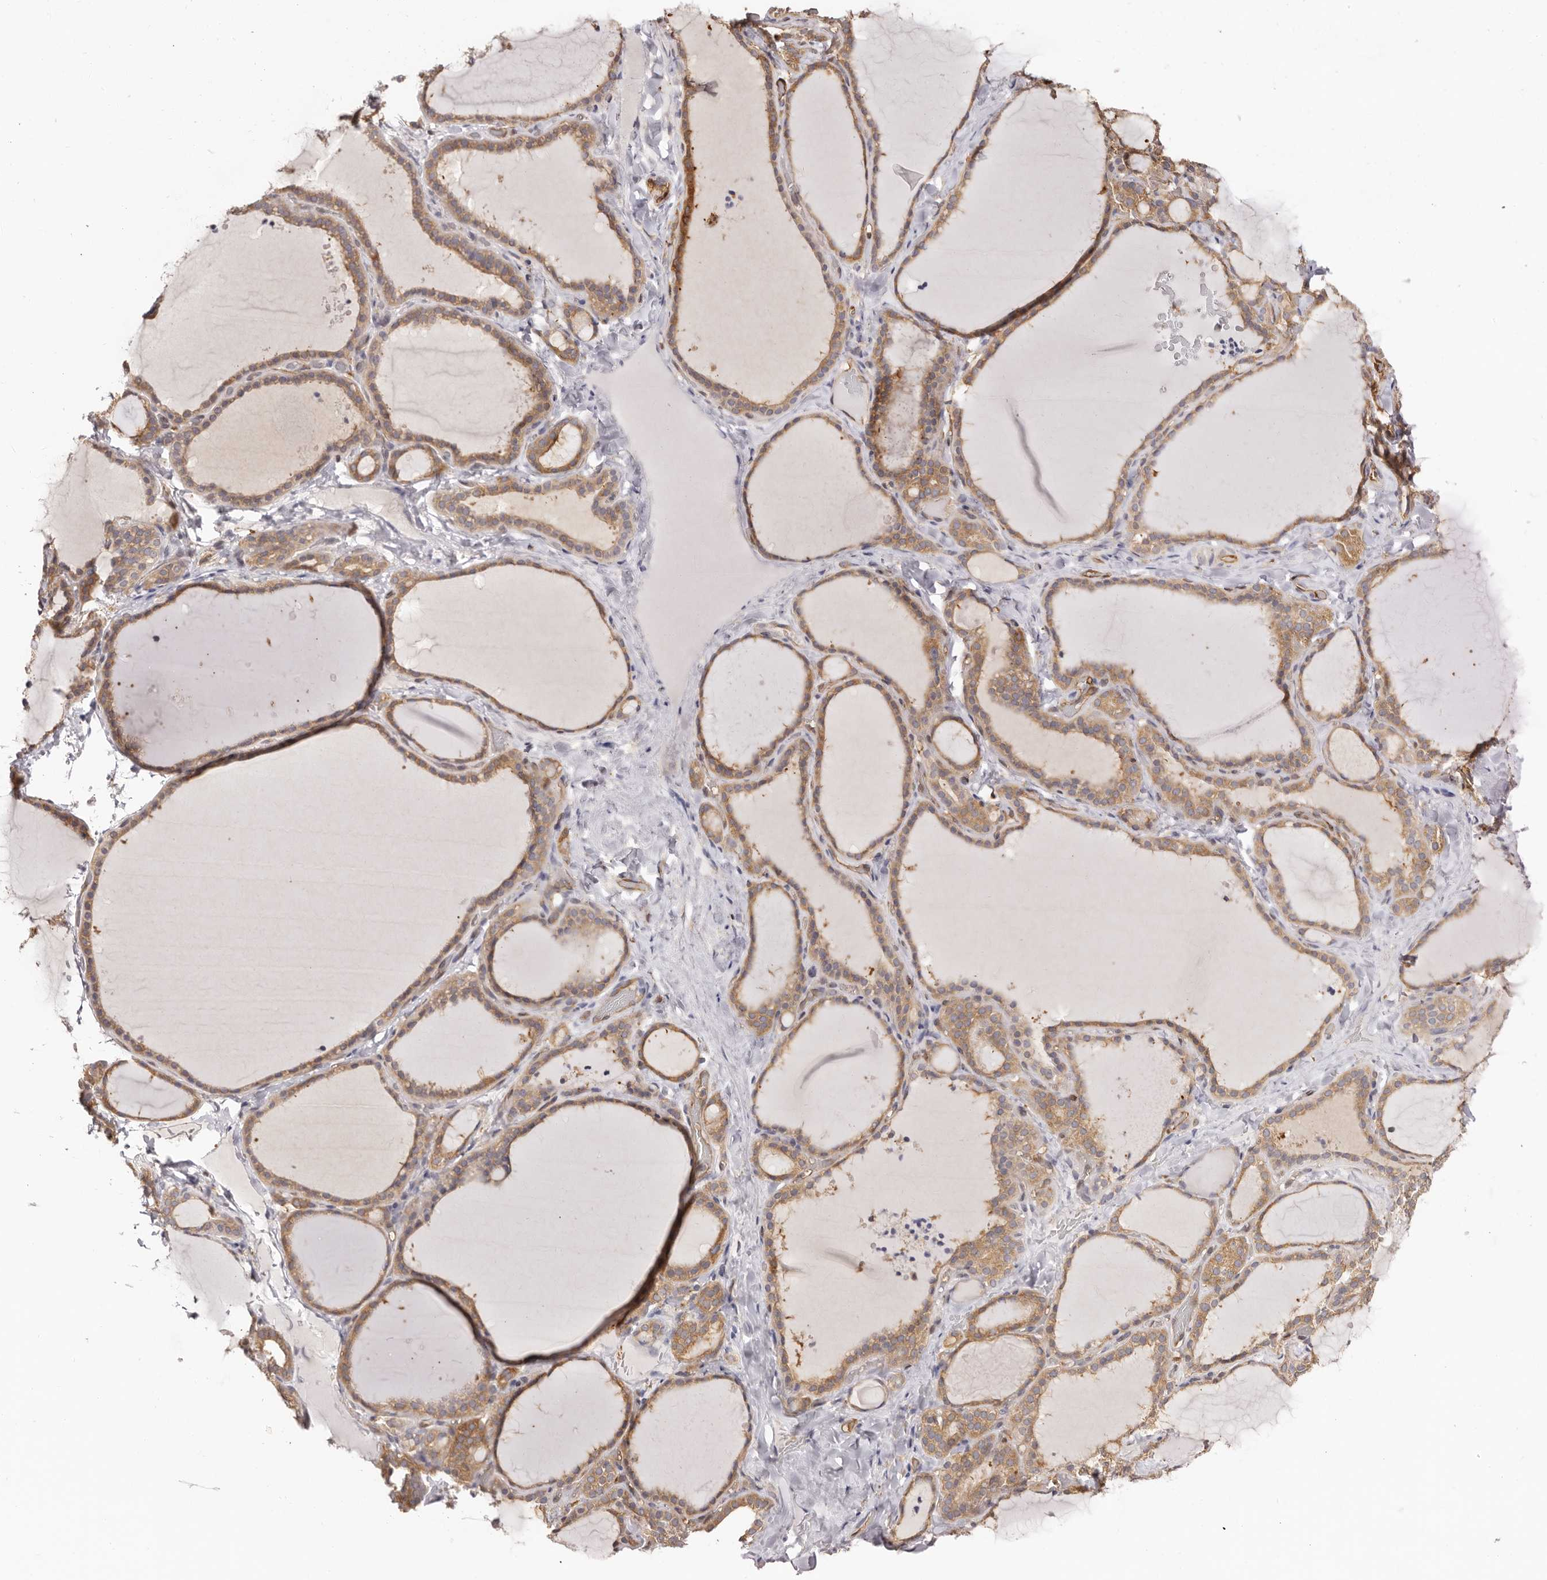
{"staining": {"intensity": "moderate", "quantity": ">75%", "location": "cytoplasmic/membranous"}, "tissue": "thyroid gland", "cell_type": "Glandular cells", "image_type": "normal", "snomed": [{"axis": "morphology", "description": "Normal tissue, NOS"}, {"axis": "topography", "description": "Thyroid gland"}], "caption": "A high-resolution photomicrograph shows immunohistochemistry (IHC) staining of benign thyroid gland, which reveals moderate cytoplasmic/membranous staining in approximately >75% of glandular cells. (DAB = brown stain, brightfield microscopy at high magnification).", "gene": "LAP3", "patient": {"sex": "female", "age": 22}}